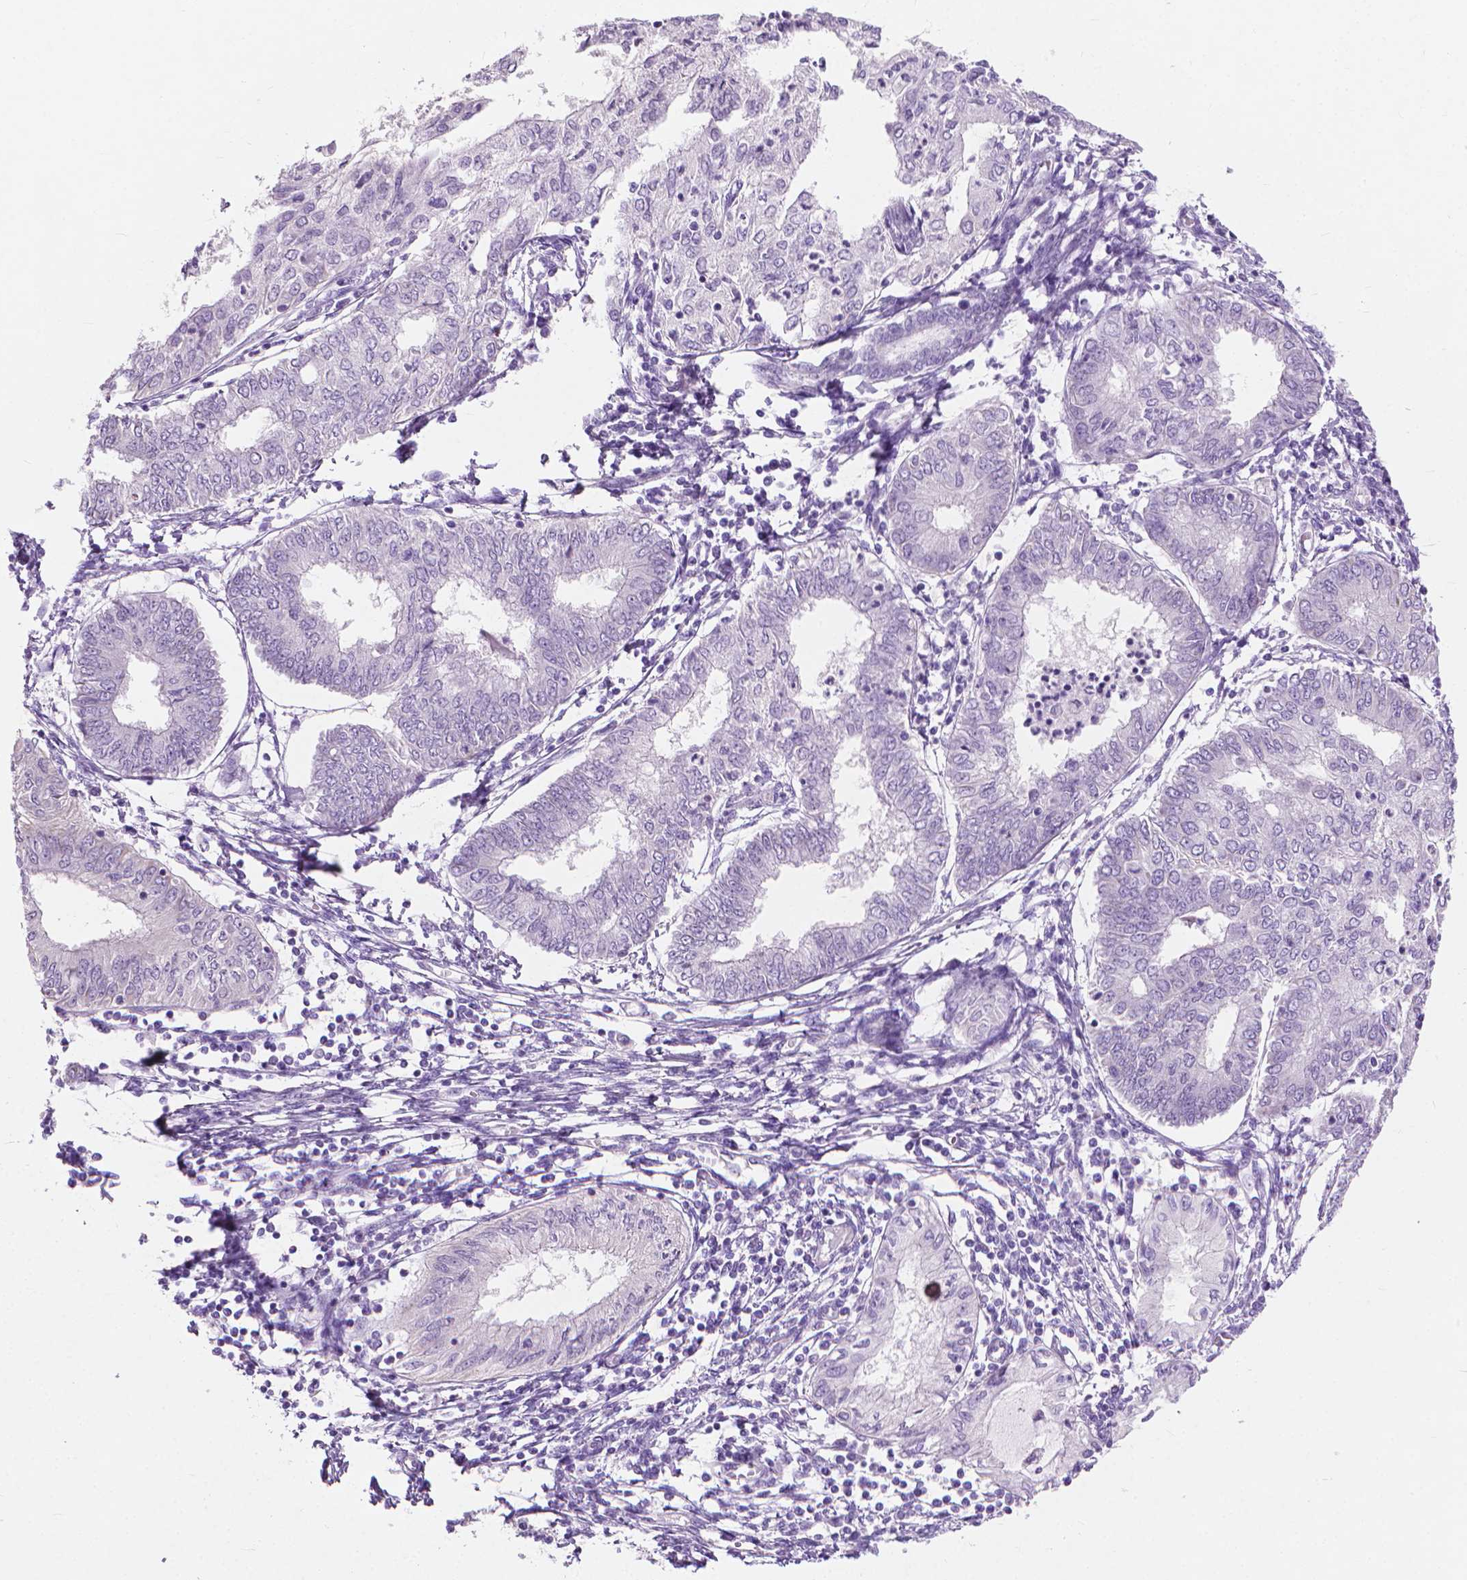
{"staining": {"intensity": "negative", "quantity": "none", "location": "none"}, "tissue": "endometrial cancer", "cell_type": "Tumor cells", "image_type": "cancer", "snomed": [{"axis": "morphology", "description": "Adenocarcinoma, NOS"}, {"axis": "topography", "description": "Endometrium"}], "caption": "There is no significant staining in tumor cells of endometrial adenocarcinoma.", "gene": "KRT73", "patient": {"sex": "female", "age": 68}}